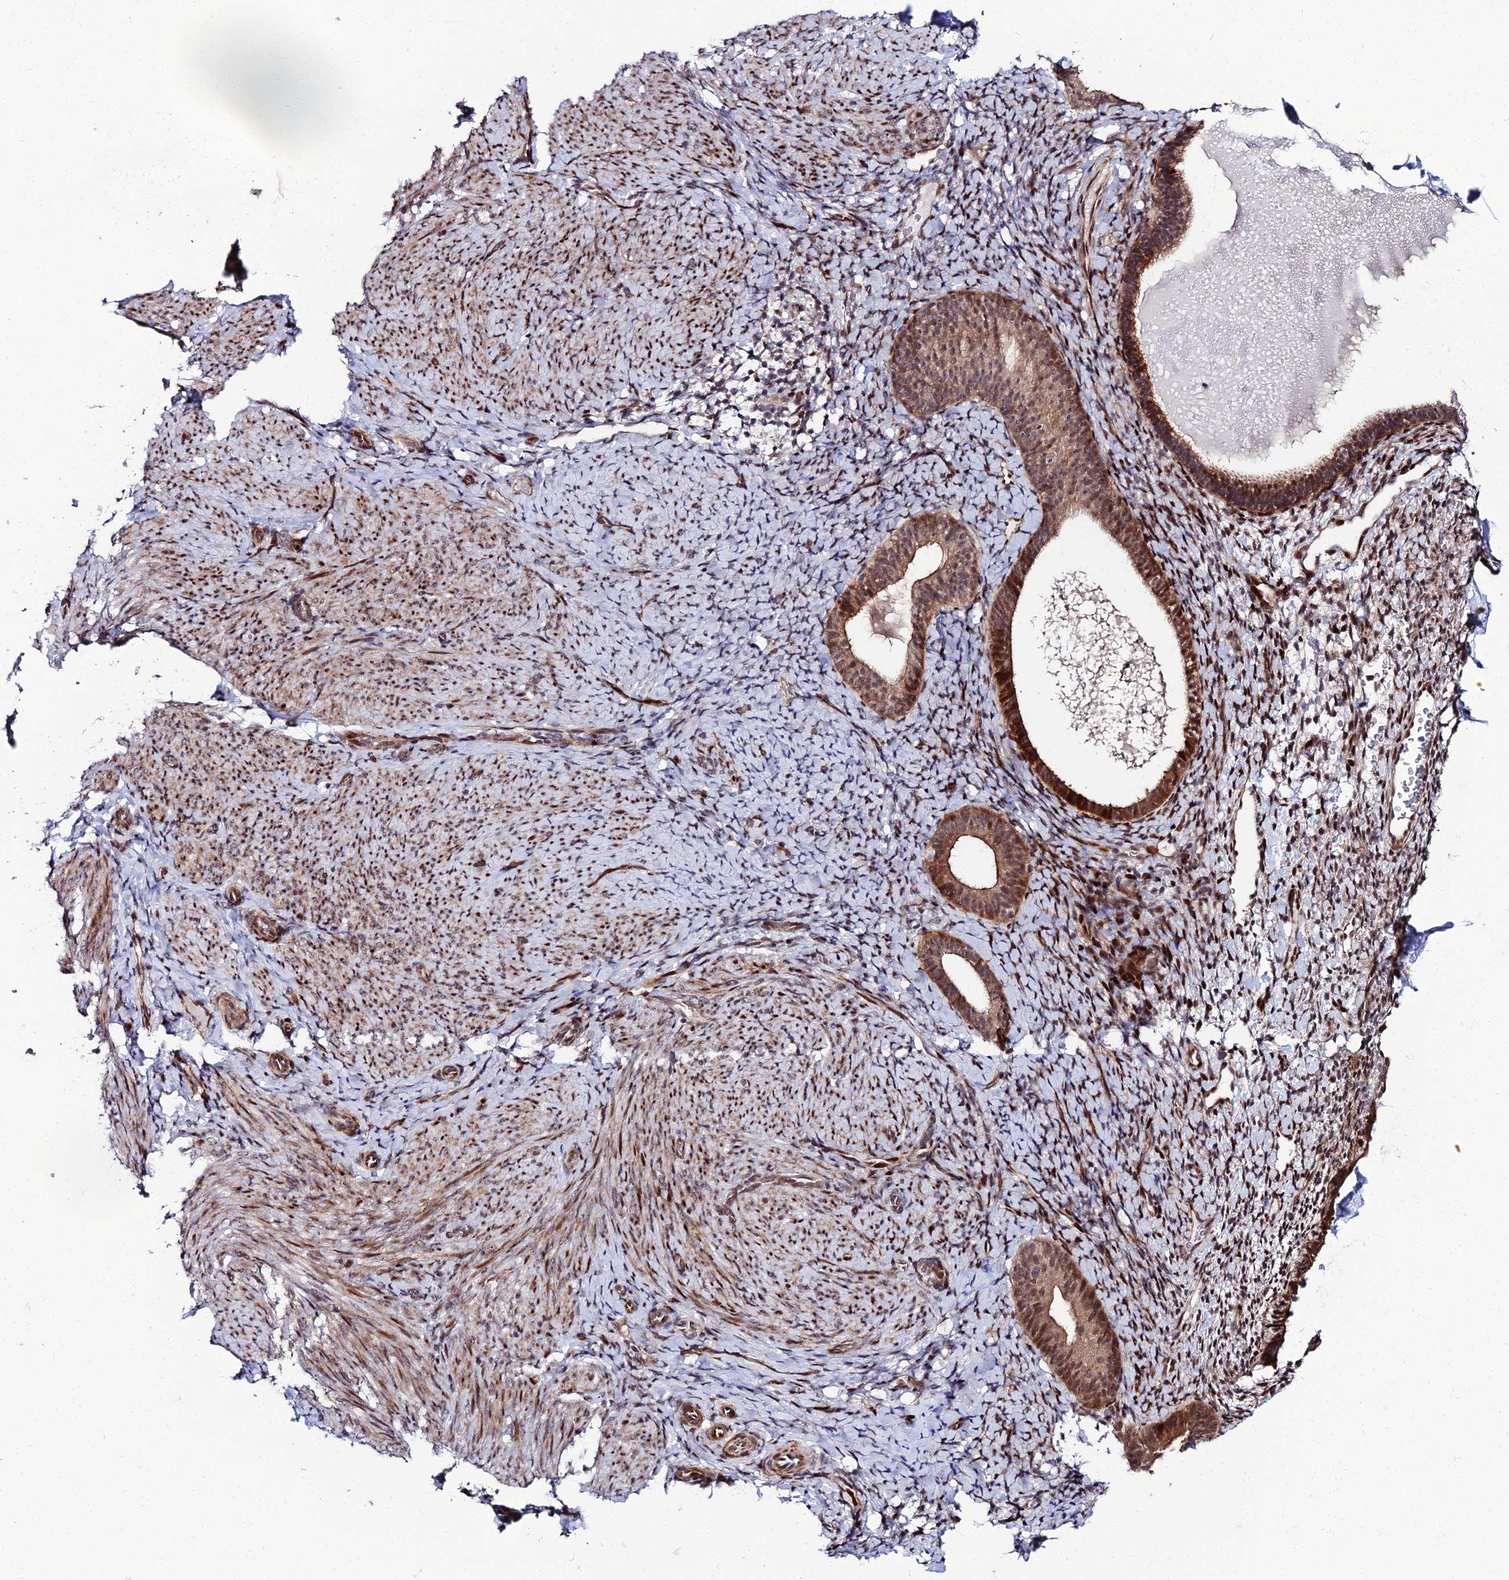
{"staining": {"intensity": "moderate", "quantity": ">75%", "location": "nuclear"}, "tissue": "endometrium", "cell_type": "Cells in endometrial stroma", "image_type": "normal", "snomed": [{"axis": "morphology", "description": "Normal tissue, NOS"}, {"axis": "topography", "description": "Endometrium"}], "caption": "Cells in endometrial stroma demonstrate medium levels of moderate nuclear expression in about >75% of cells in normal endometrium.", "gene": "ZNF668", "patient": {"sex": "female", "age": 65}}